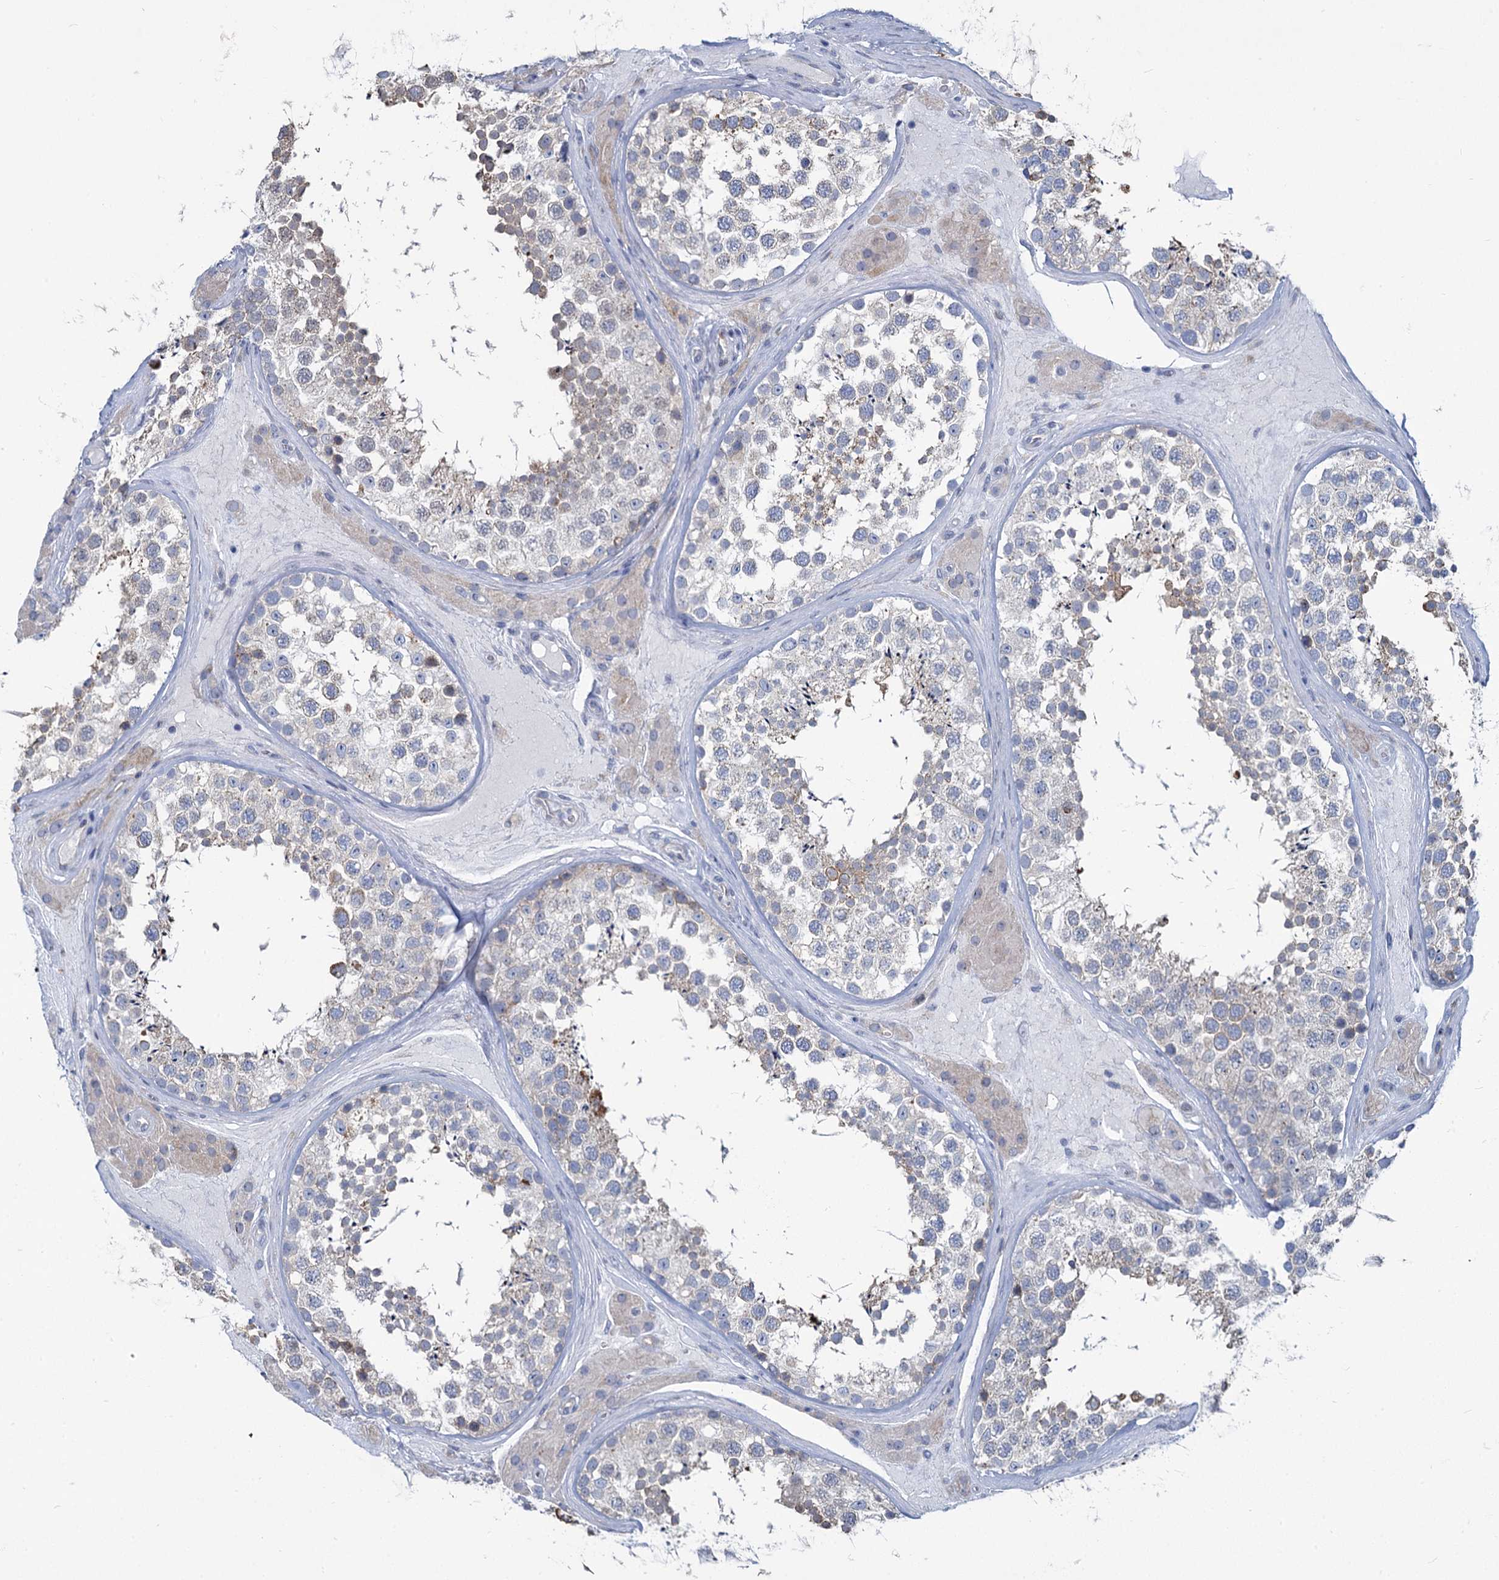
{"staining": {"intensity": "weak", "quantity": "<25%", "location": "cytoplasmic/membranous"}, "tissue": "testis", "cell_type": "Cells in seminiferous ducts", "image_type": "normal", "snomed": [{"axis": "morphology", "description": "Normal tissue, NOS"}, {"axis": "topography", "description": "Testis"}], "caption": "A high-resolution histopathology image shows immunohistochemistry staining of benign testis, which displays no significant expression in cells in seminiferous ducts. The staining is performed using DAB brown chromogen with nuclei counter-stained in using hematoxylin.", "gene": "PRSS35", "patient": {"sex": "male", "age": 46}}